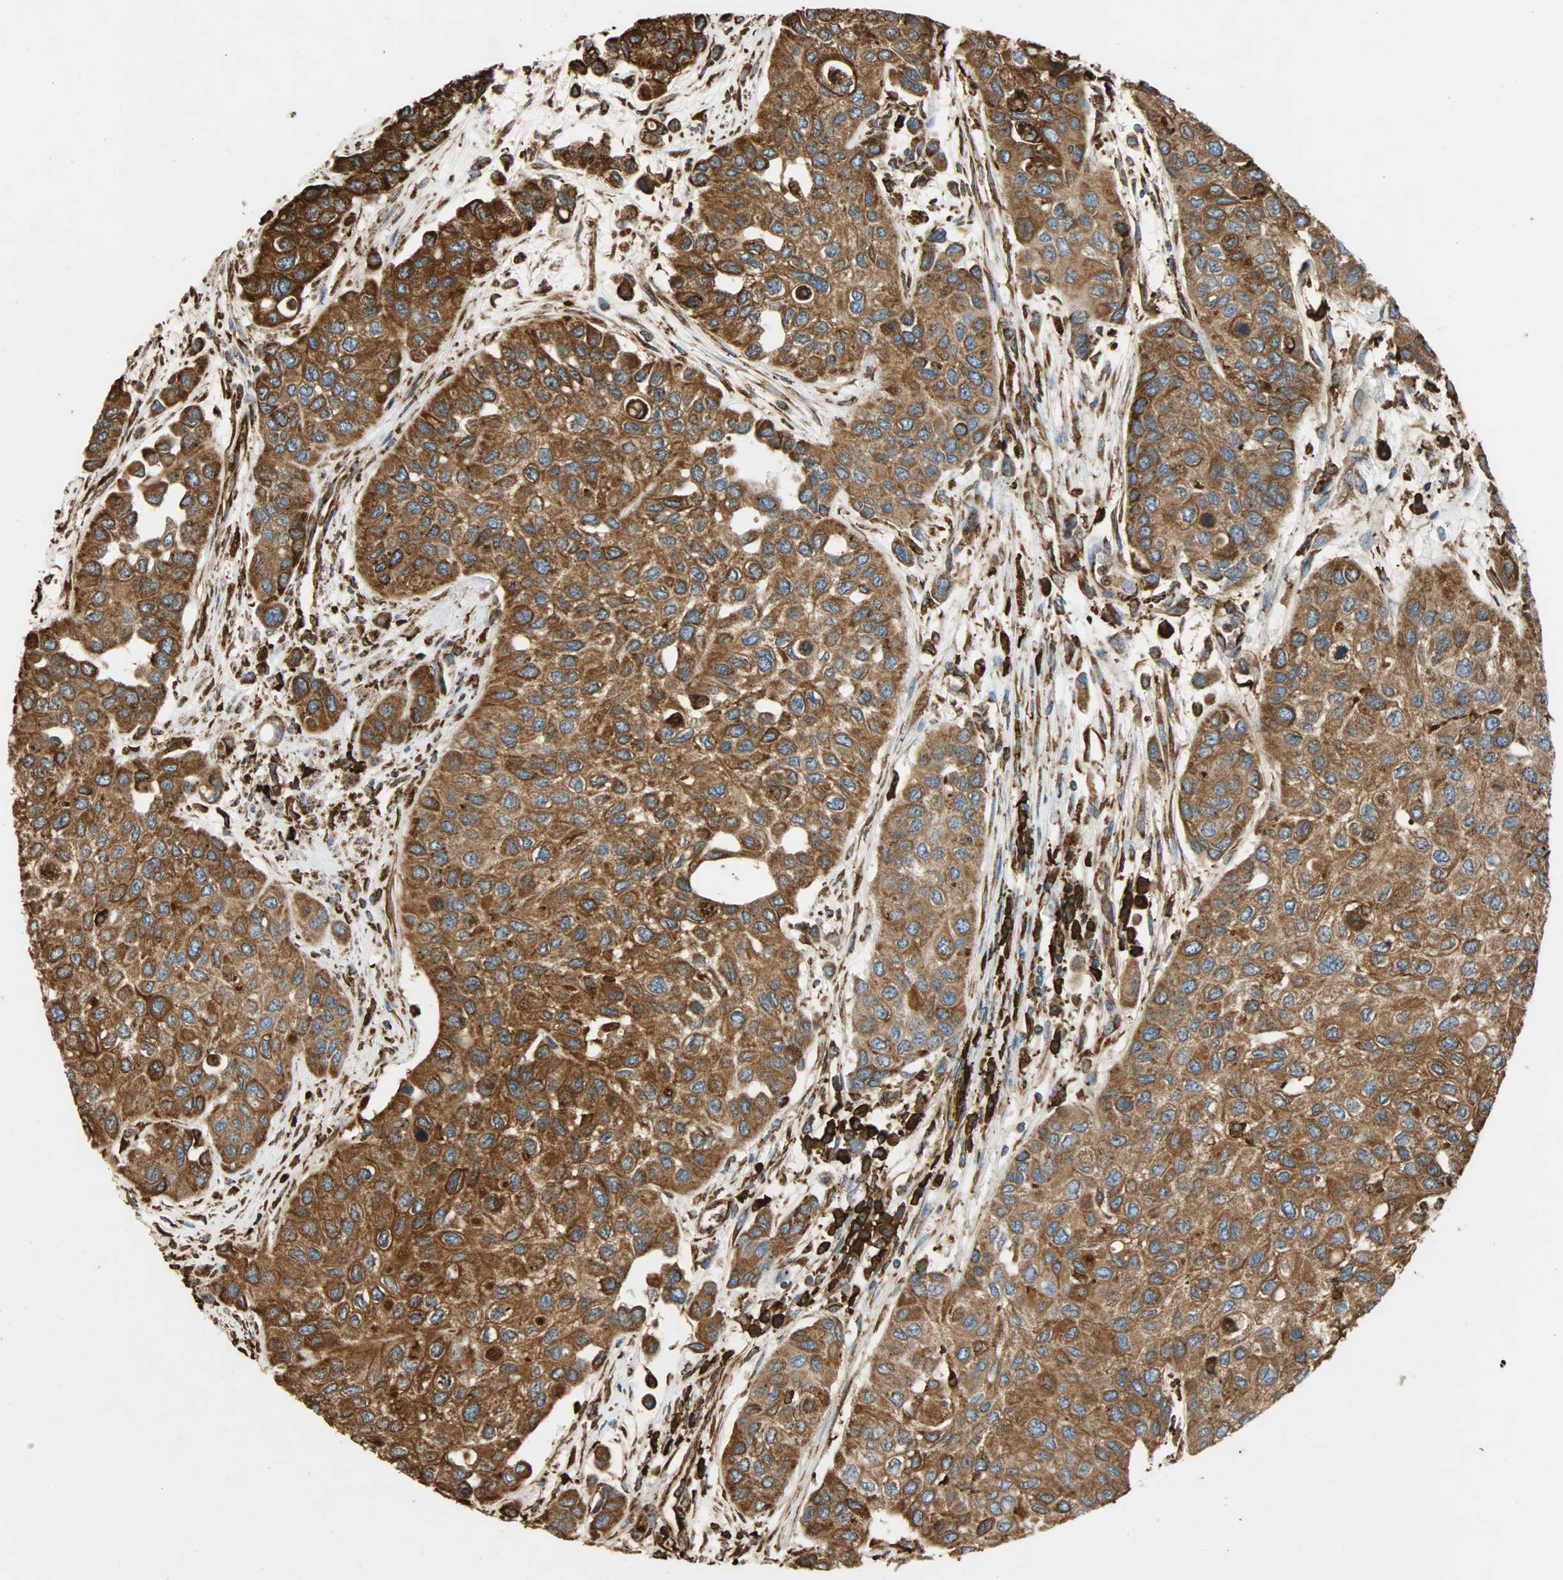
{"staining": {"intensity": "moderate", "quantity": ">75%", "location": "cytoplasmic/membranous"}, "tissue": "urothelial cancer", "cell_type": "Tumor cells", "image_type": "cancer", "snomed": [{"axis": "morphology", "description": "Urothelial carcinoma, High grade"}, {"axis": "topography", "description": "Urinary bladder"}], "caption": "Urothelial cancer tissue exhibits moderate cytoplasmic/membranous expression in approximately >75% of tumor cells", "gene": "HSP90B1", "patient": {"sex": "female", "age": 56}}